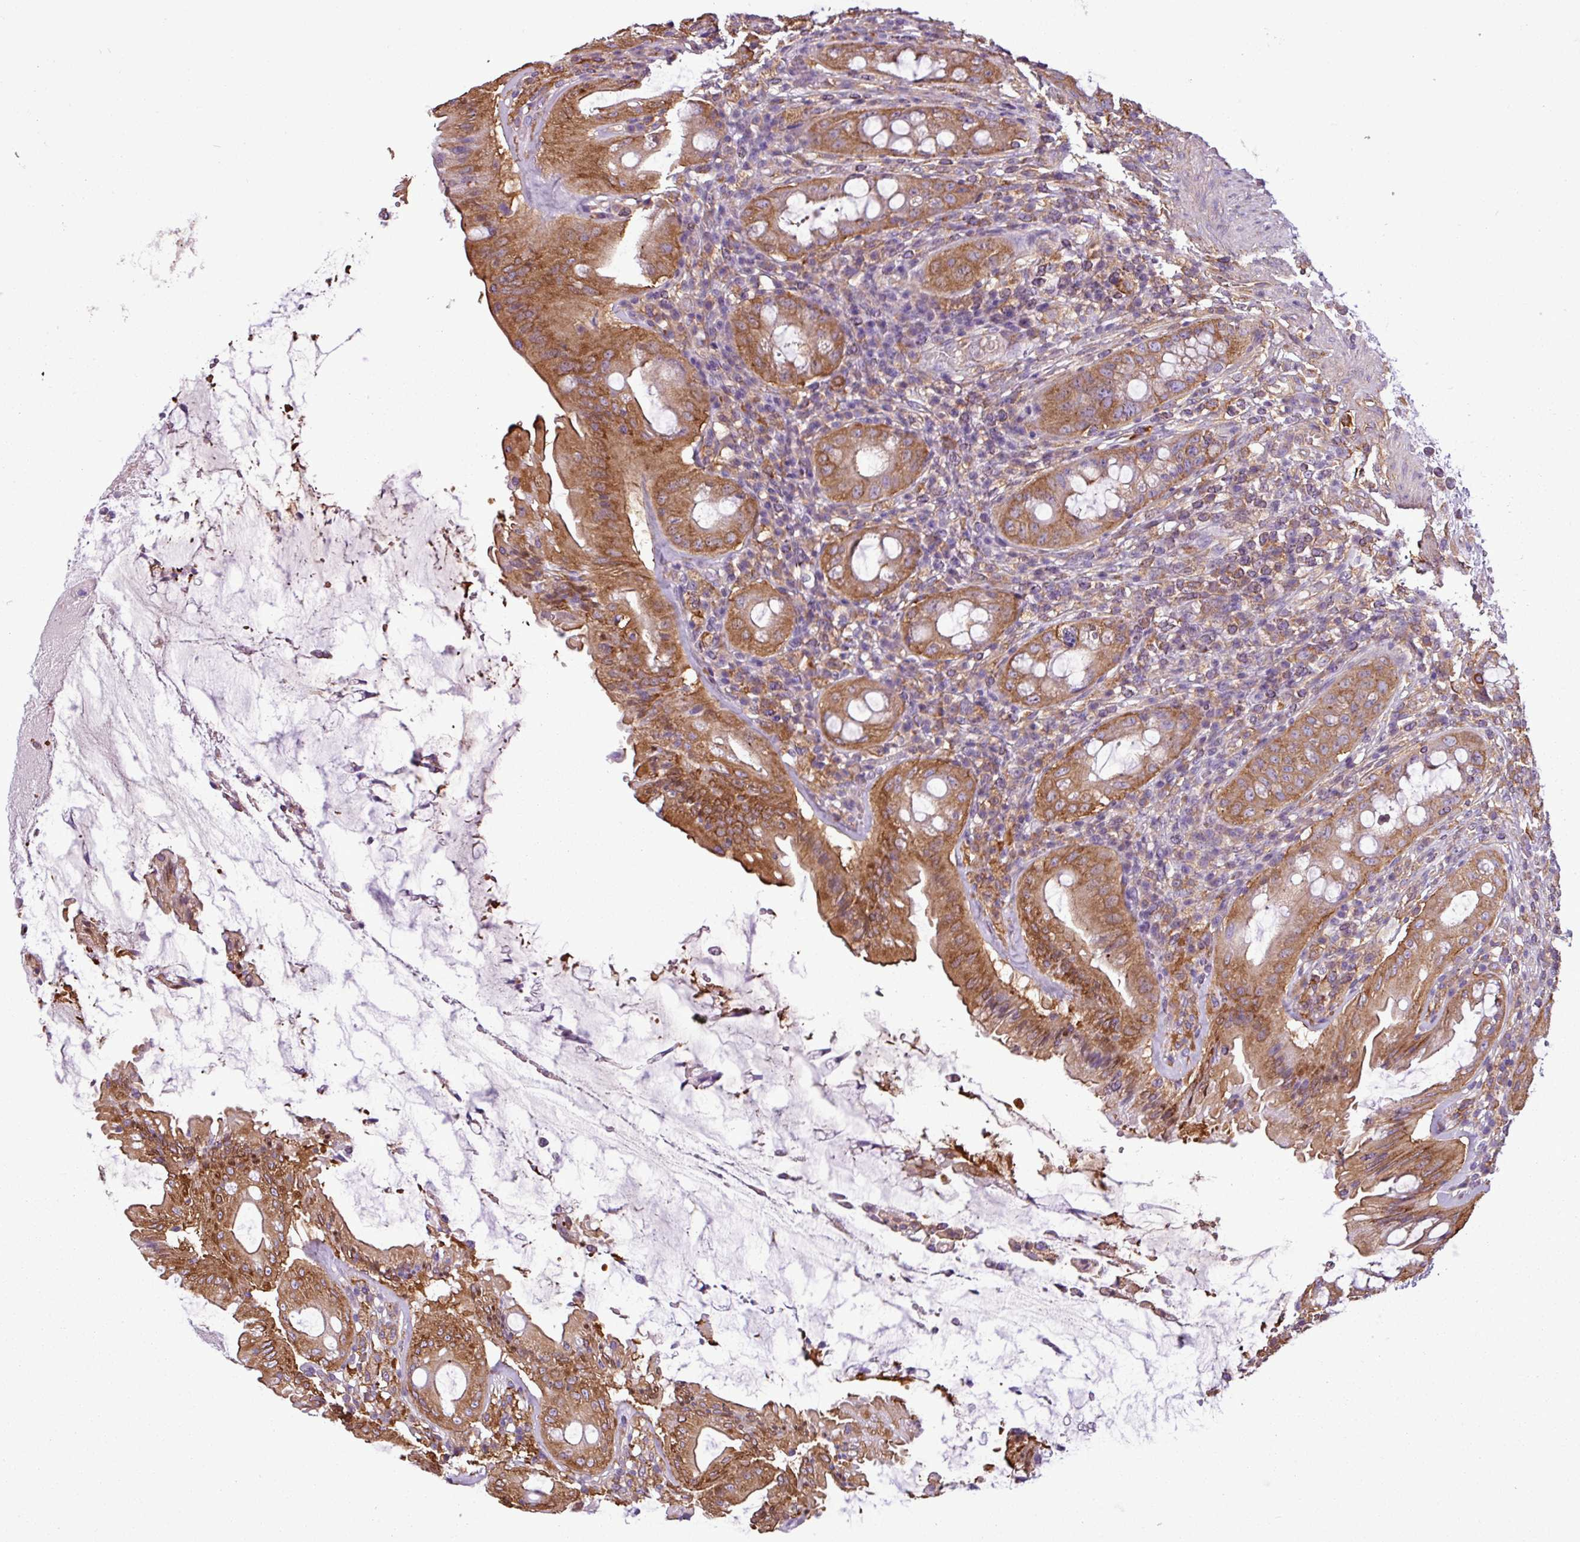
{"staining": {"intensity": "strong", "quantity": ">75%", "location": "cytoplasmic/membranous"}, "tissue": "rectum", "cell_type": "Glandular cells", "image_type": "normal", "snomed": [{"axis": "morphology", "description": "Normal tissue, NOS"}, {"axis": "topography", "description": "Rectum"}], "caption": "A brown stain shows strong cytoplasmic/membranous expression of a protein in glandular cells of benign human rectum. Using DAB (brown) and hematoxylin (blue) stains, captured at high magnification using brightfield microscopy.", "gene": "PACSIN2", "patient": {"sex": "female", "age": 57}}